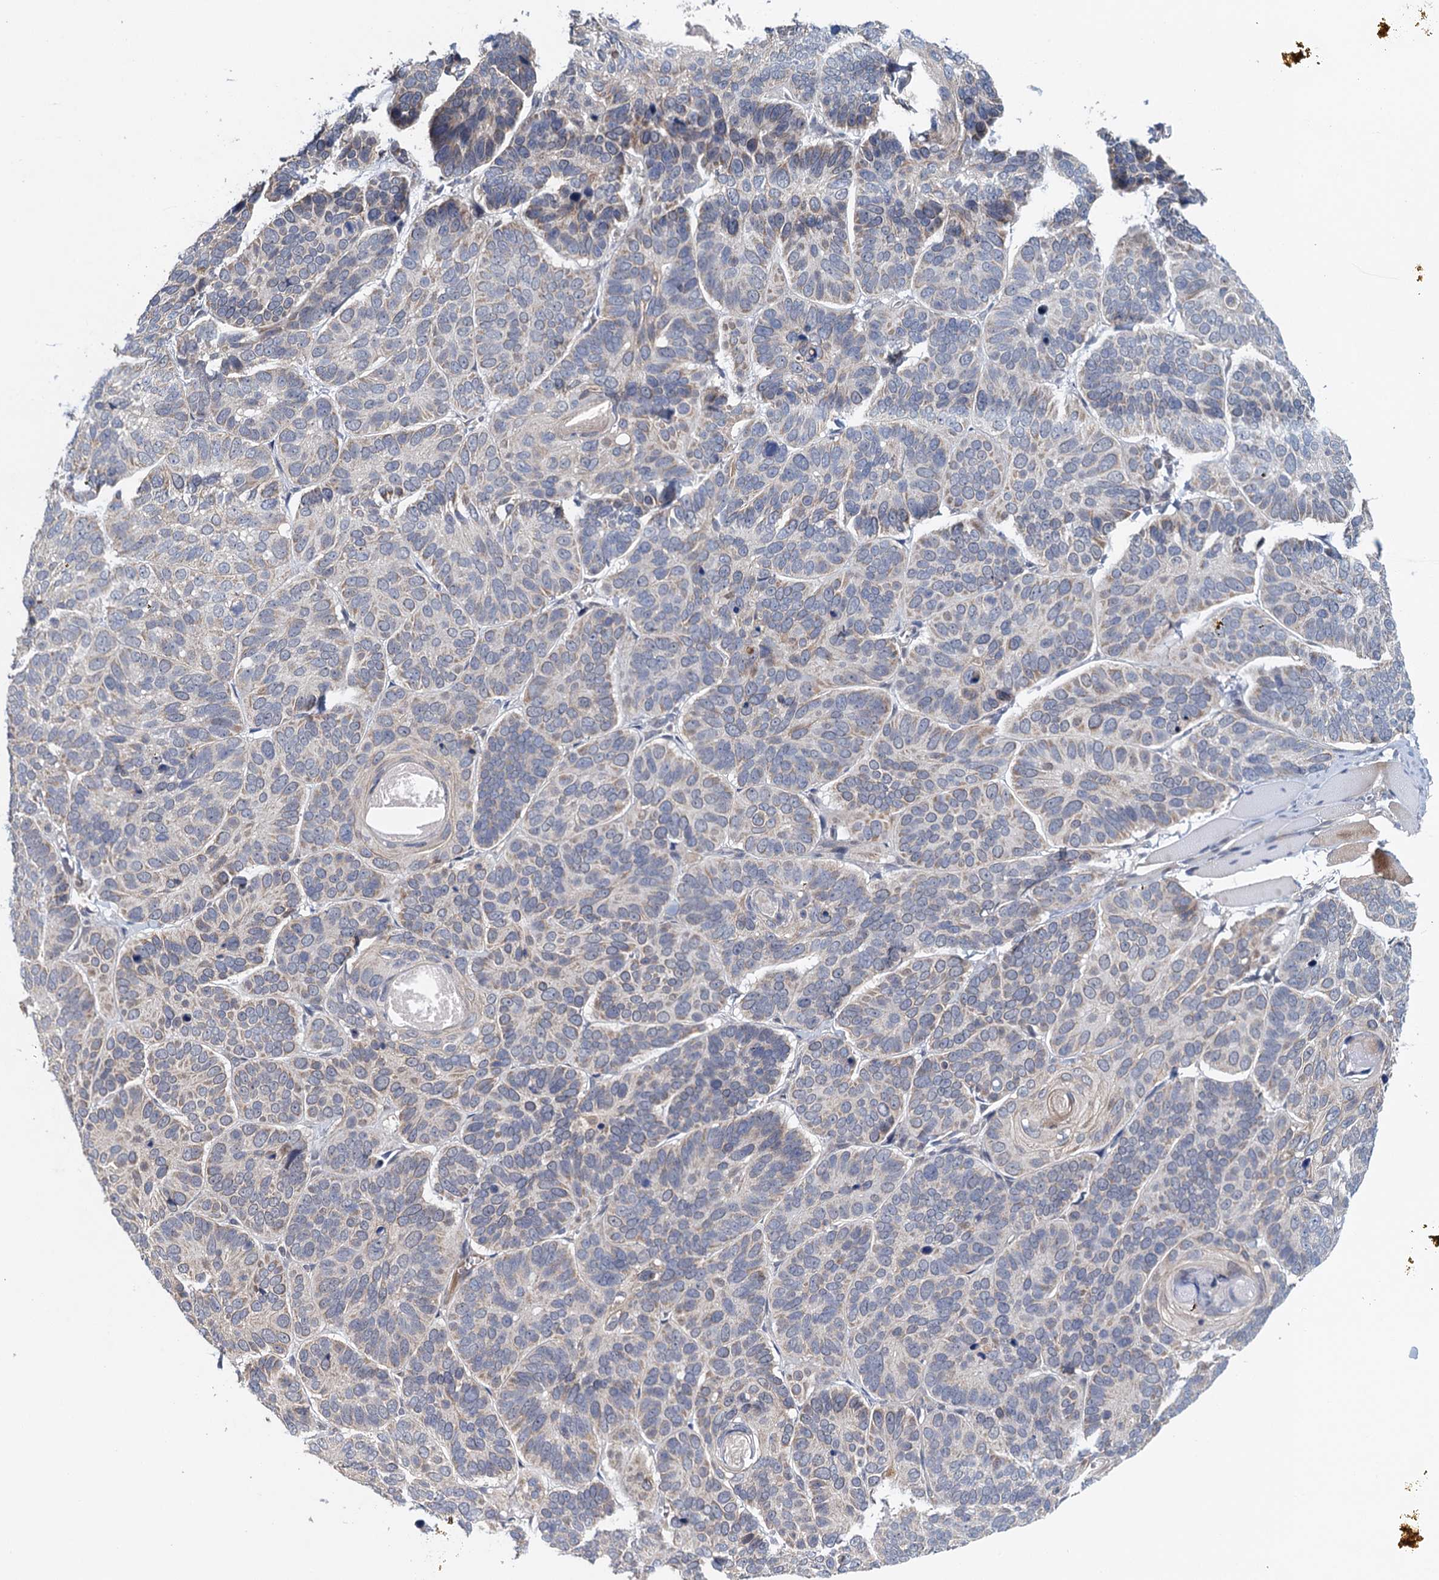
{"staining": {"intensity": "negative", "quantity": "none", "location": "none"}, "tissue": "skin cancer", "cell_type": "Tumor cells", "image_type": "cancer", "snomed": [{"axis": "morphology", "description": "Basal cell carcinoma"}, {"axis": "topography", "description": "Skin"}], "caption": "An image of human skin cancer is negative for staining in tumor cells.", "gene": "MDM1", "patient": {"sex": "male", "age": 62}}